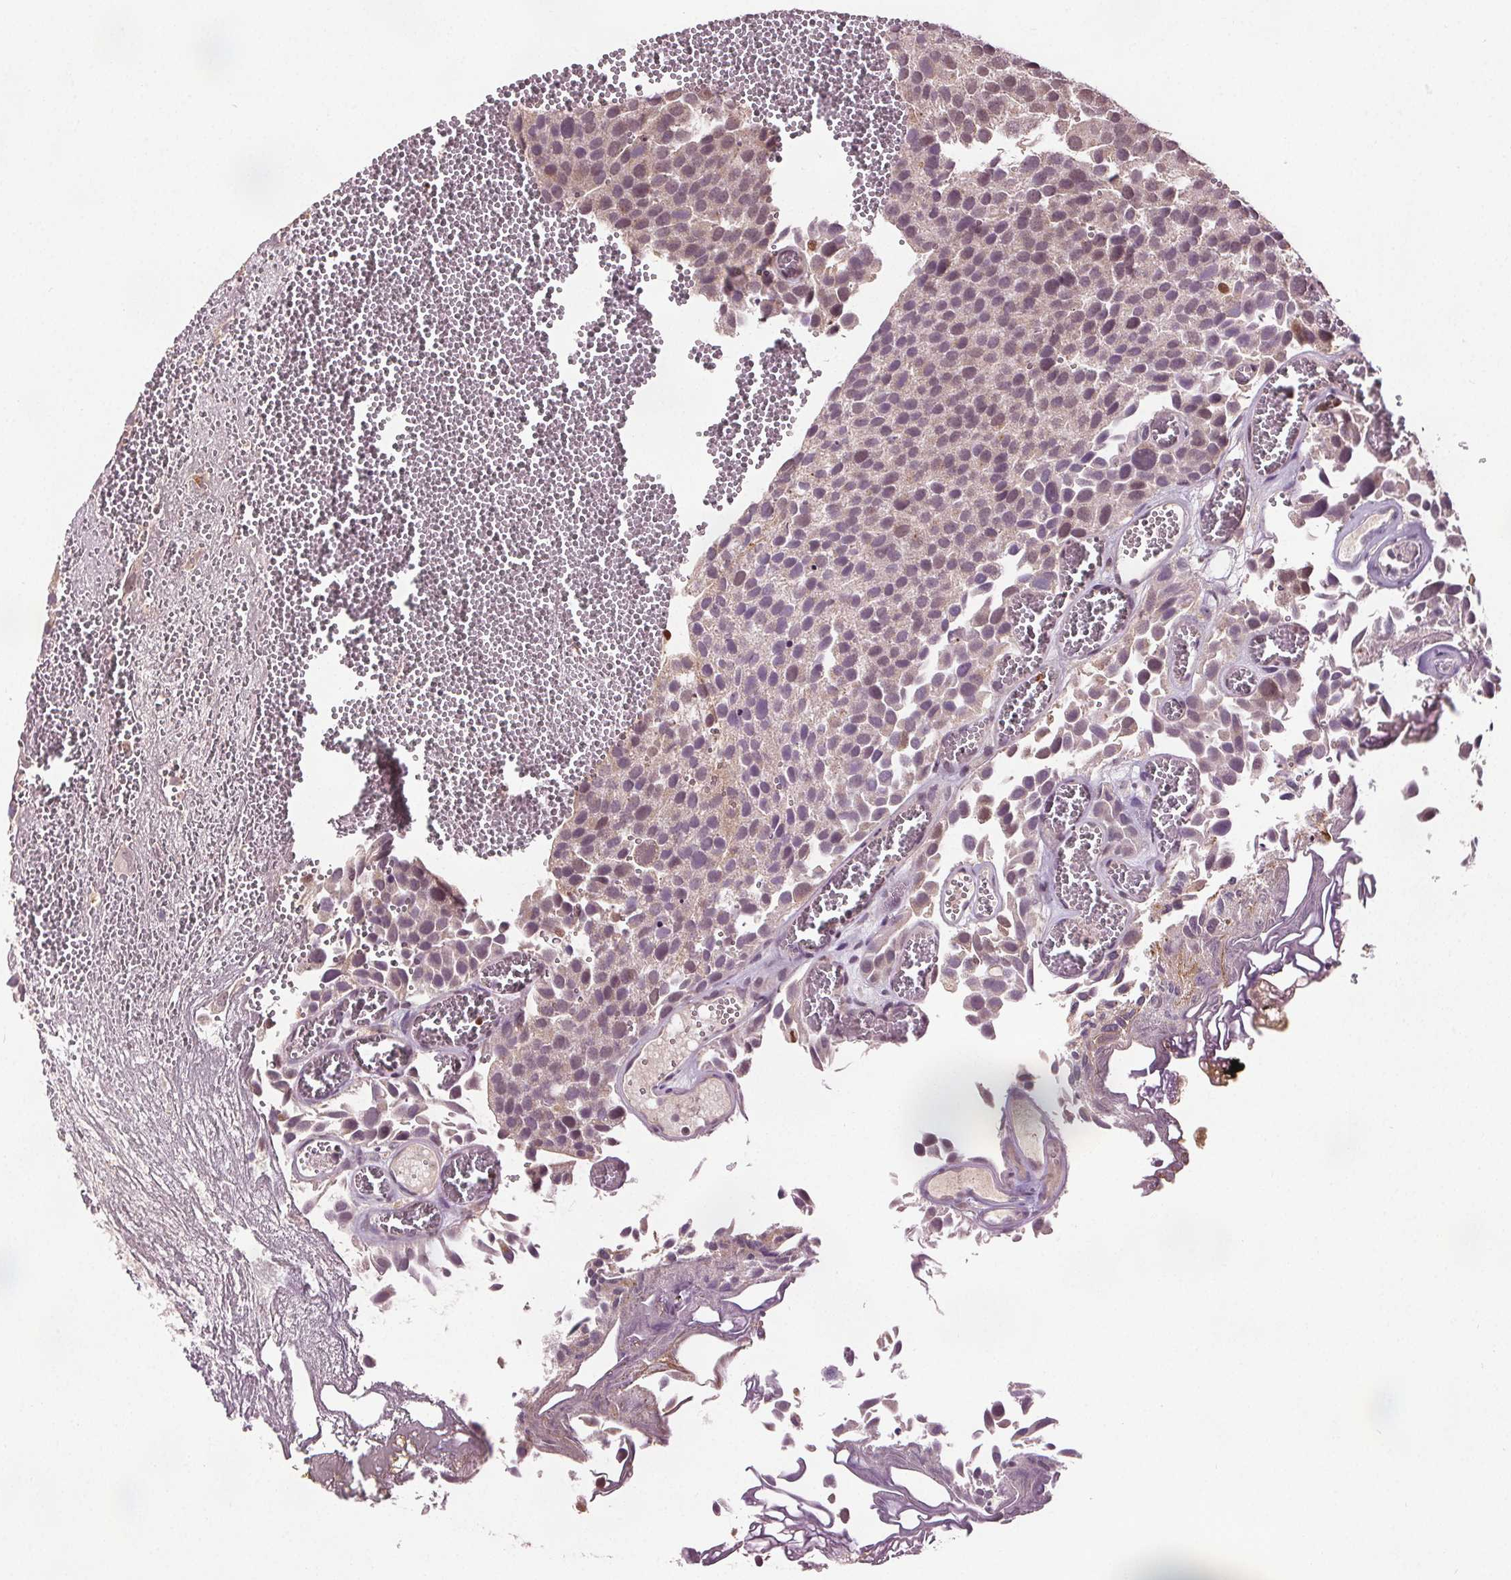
{"staining": {"intensity": "weak", "quantity": "<25%", "location": "nuclear"}, "tissue": "urothelial cancer", "cell_type": "Tumor cells", "image_type": "cancer", "snomed": [{"axis": "morphology", "description": "Urothelial carcinoma, Low grade"}, {"axis": "topography", "description": "Urinary bladder"}], "caption": "Immunohistochemistry (IHC) of urothelial carcinoma (low-grade) shows no staining in tumor cells.", "gene": "DDX11", "patient": {"sex": "female", "age": 69}}